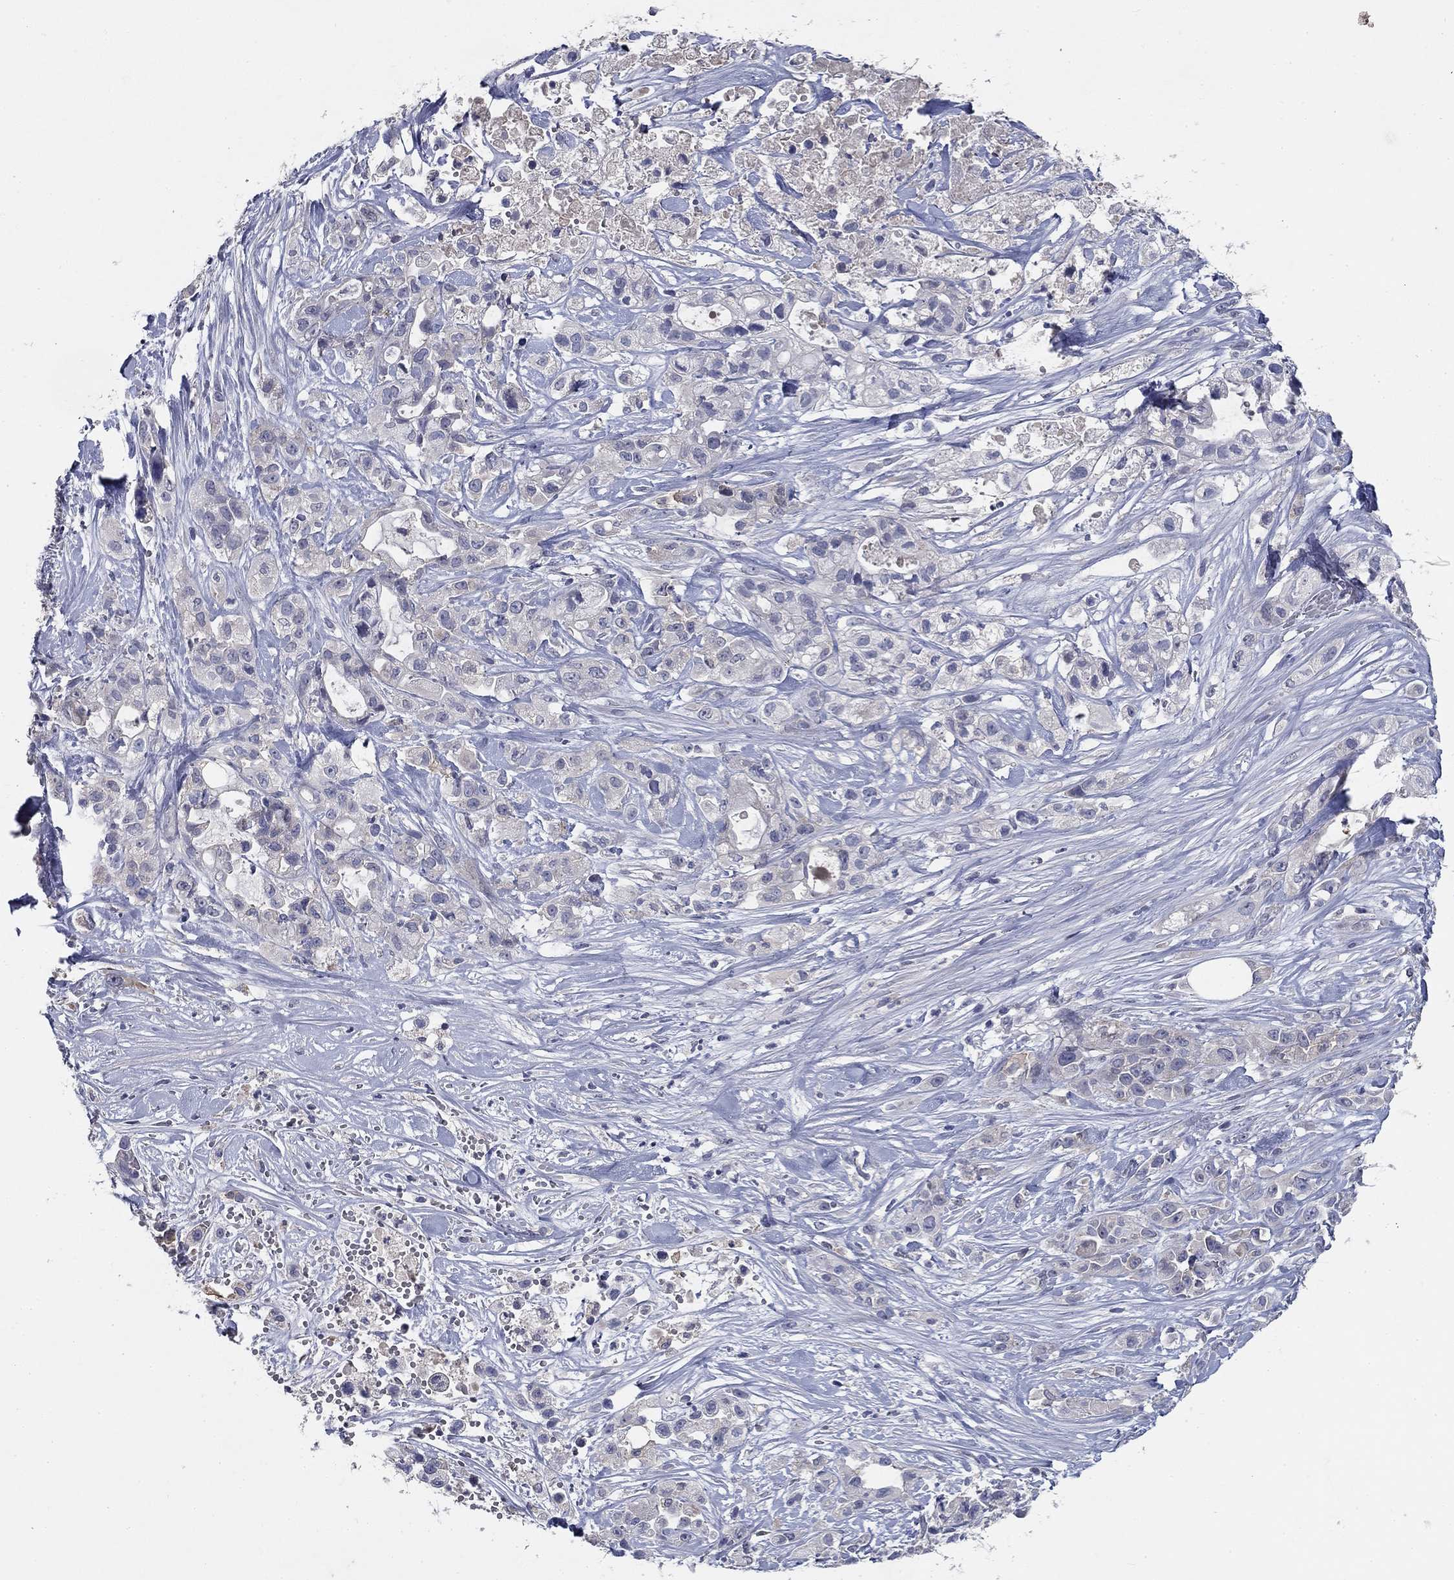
{"staining": {"intensity": "negative", "quantity": "none", "location": "none"}, "tissue": "pancreatic cancer", "cell_type": "Tumor cells", "image_type": "cancer", "snomed": [{"axis": "morphology", "description": "Adenocarcinoma, NOS"}, {"axis": "topography", "description": "Pancreas"}], "caption": "IHC of human adenocarcinoma (pancreatic) displays no expression in tumor cells.", "gene": "CD274", "patient": {"sex": "male", "age": 44}}